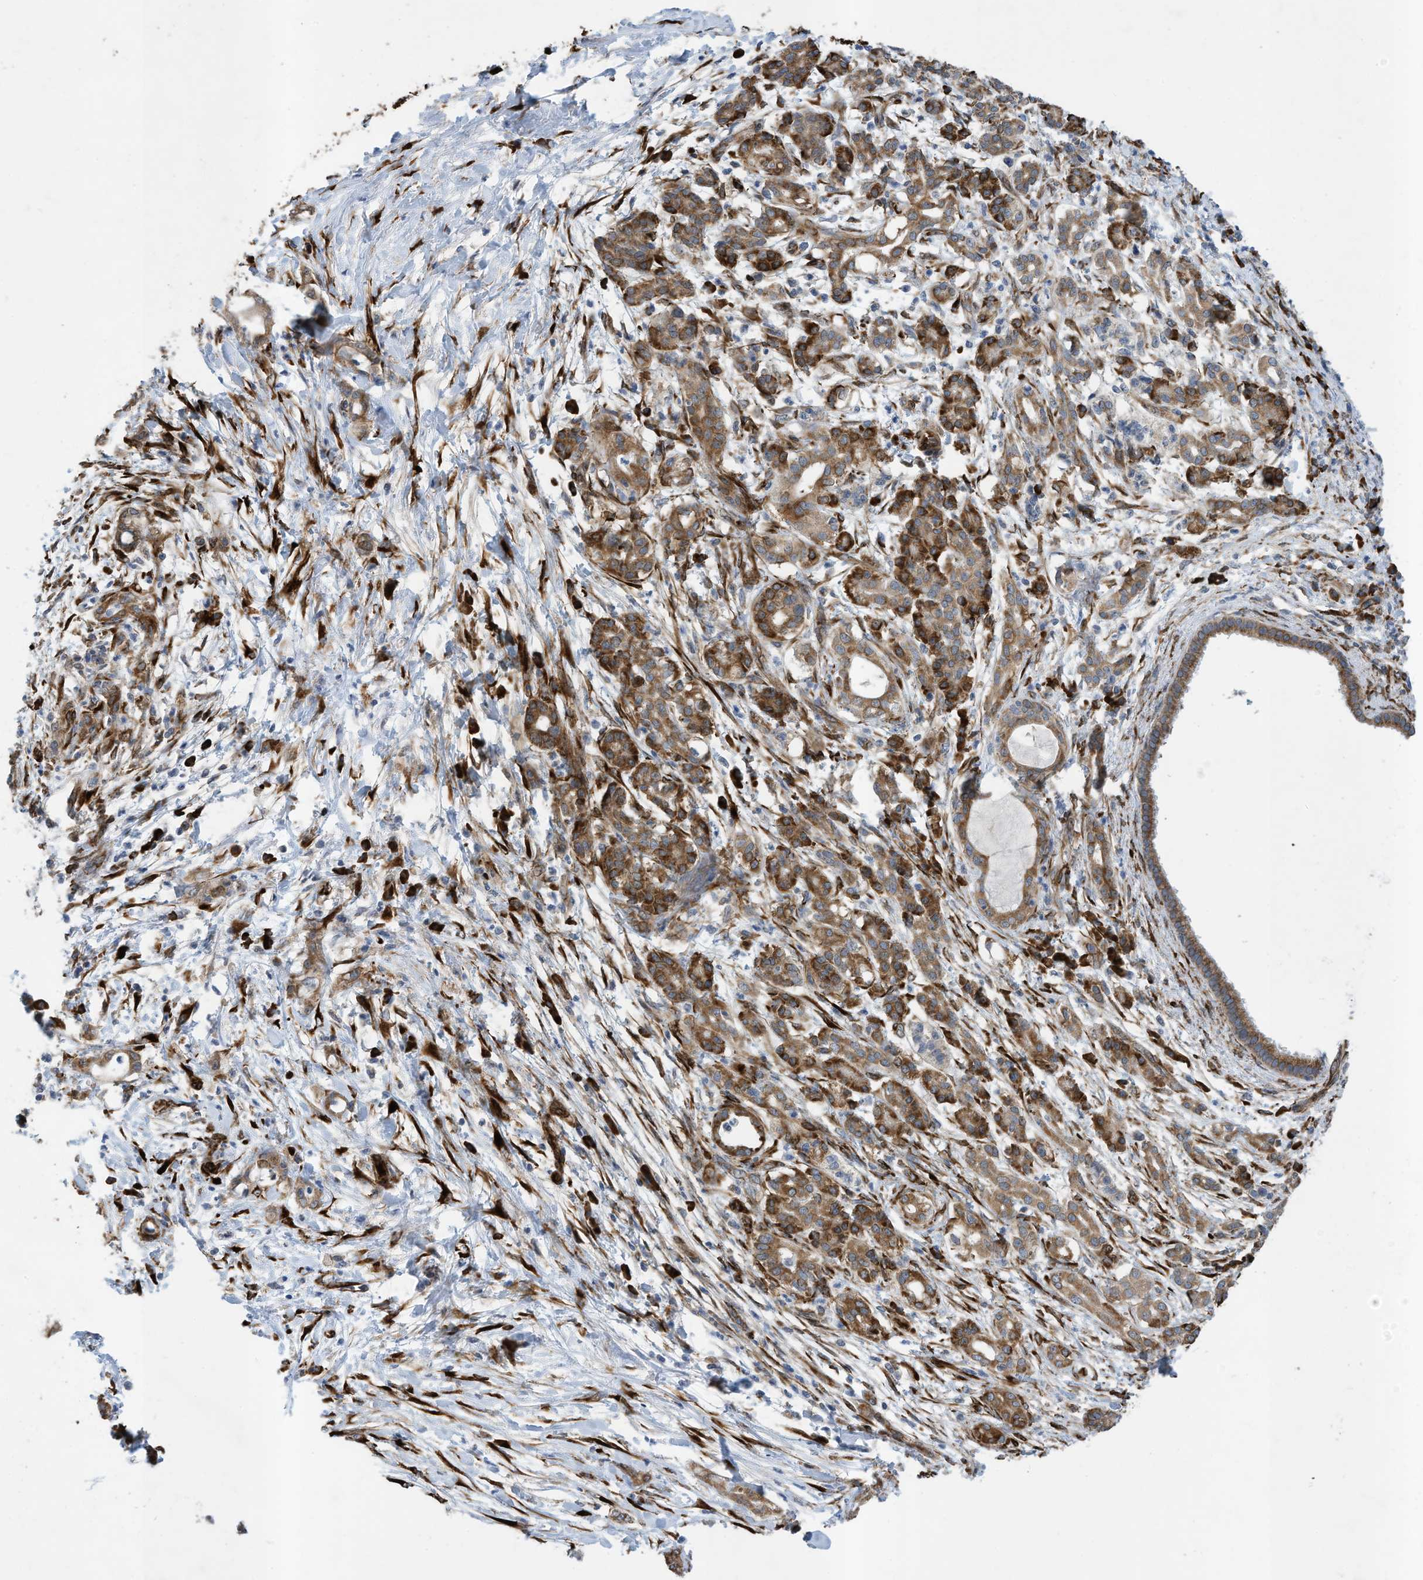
{"staining": {"intensity": "moderate", "quantity": ">75%", "location": "cytoplasmic/membranous"}, "tissue": "pancreatic cancer", "cell_type": "Tumor cells", "image_type": "cancer", "snomed": [{"axis": "morphology", "description": "Adenocarcinoma, NOS"}, {"axis": "topography", "description": "Pancreas"}], "caption": "Moderate cytoplasmic/membranous expression is appreciated in approximately >75% of tumor cells in pancreatic adenocarcinoma.", "gene": "ZBTB45", "patient": {"sex": "female", "age": 55}}